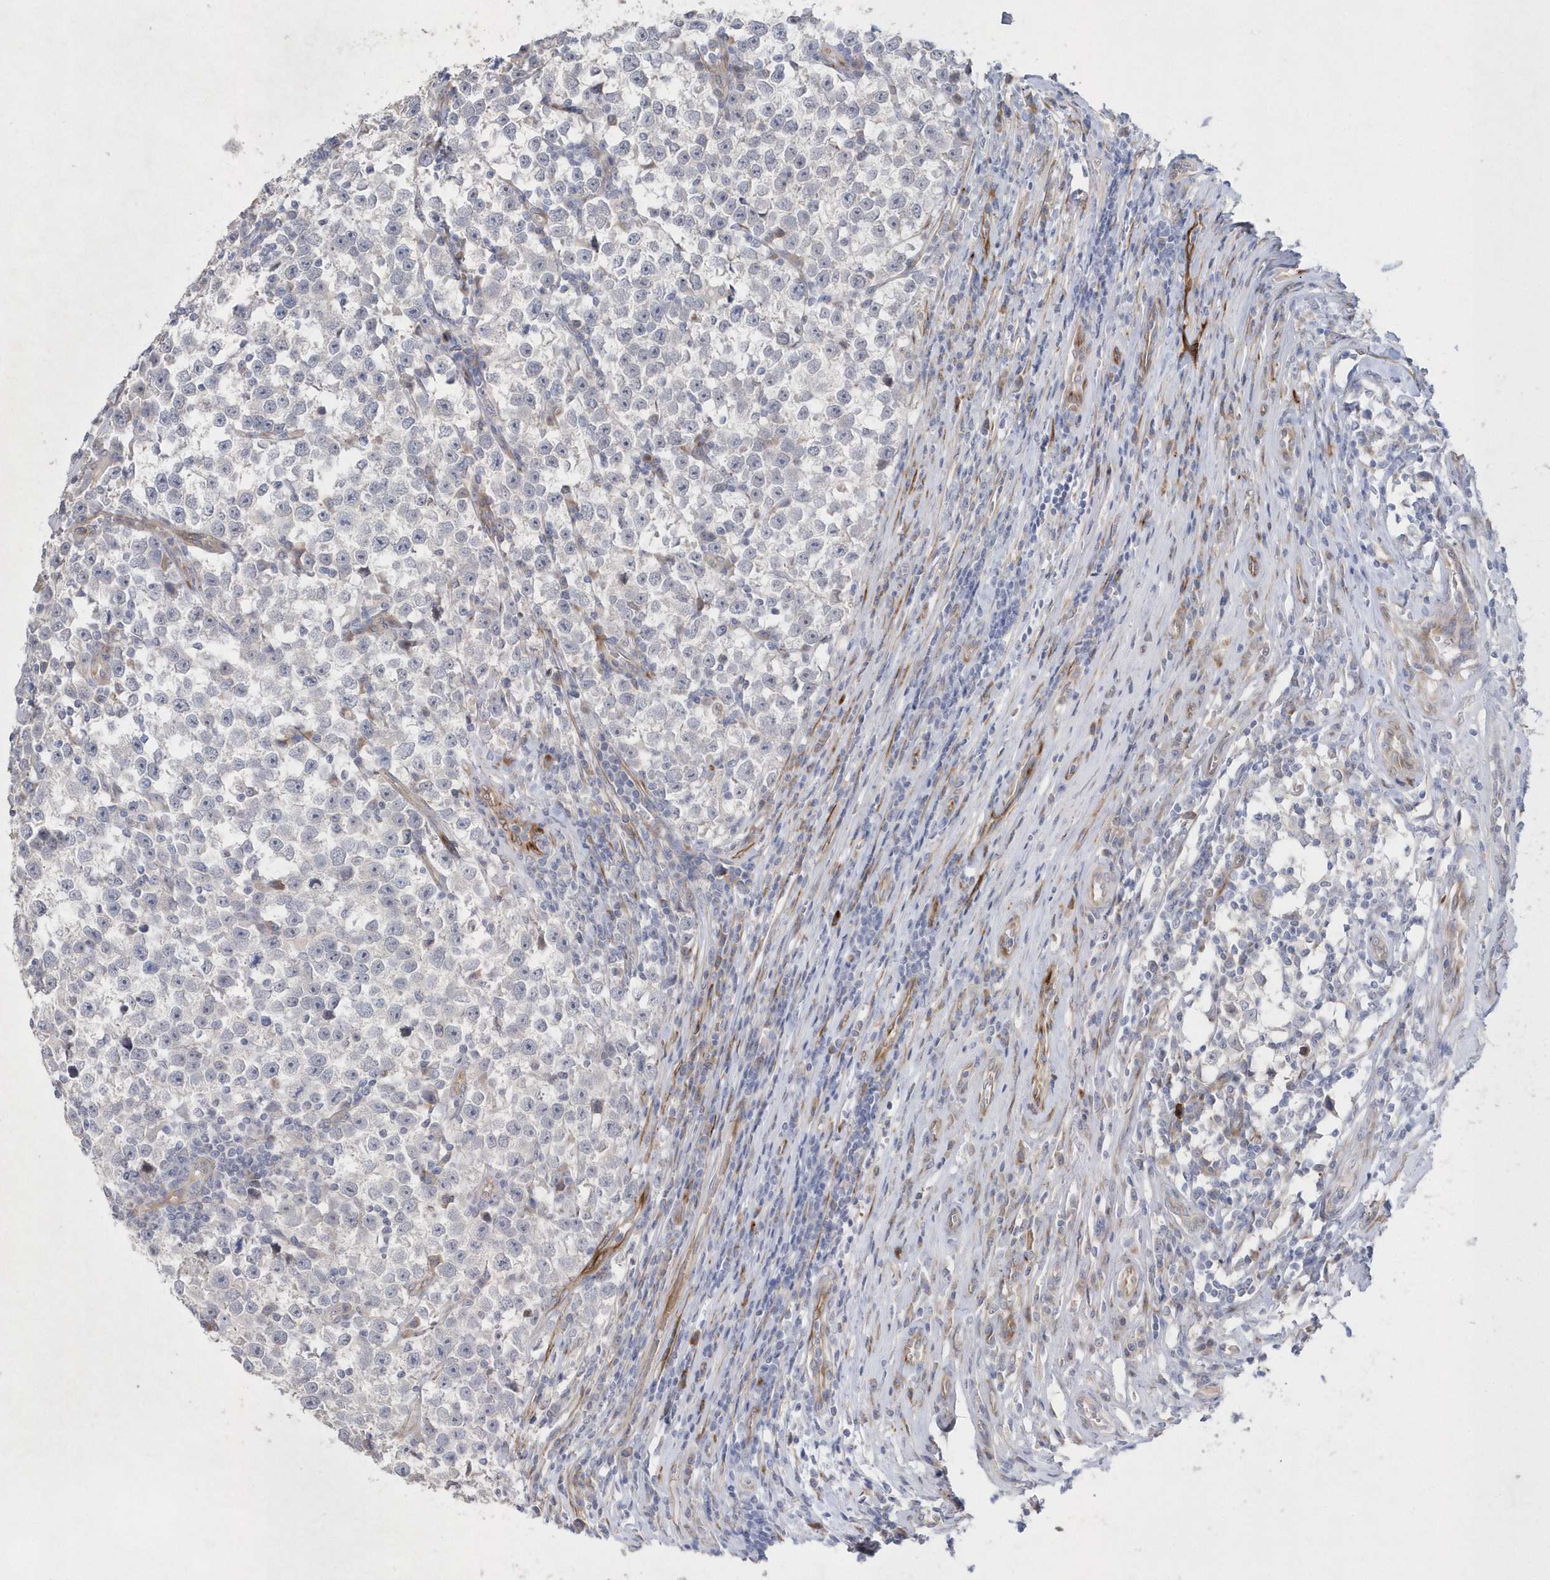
{"staining": {"intensity": "negative", "quantity": "none", "location": "none"}, "tissue": "testis cancer", "cell_type": "Tumor cells", "image_type": "cancer", "snomed": [{"axis": "morphology", "description": "Normal tissue, NOS"}, {"axis": "morphology", "description": "Seminoma, NOS"}, {"axis": "topography", "description": "Testis"}], "caption": "There is no significant staining in tumor cells of seminoma (testis). Brightfield microscopy of IHC stained with DAB (brown) and hematoxylin (blue), captured at high magnification.", "gene": "TMEM132B", "patient": {"sex": "male", "age": 43}}